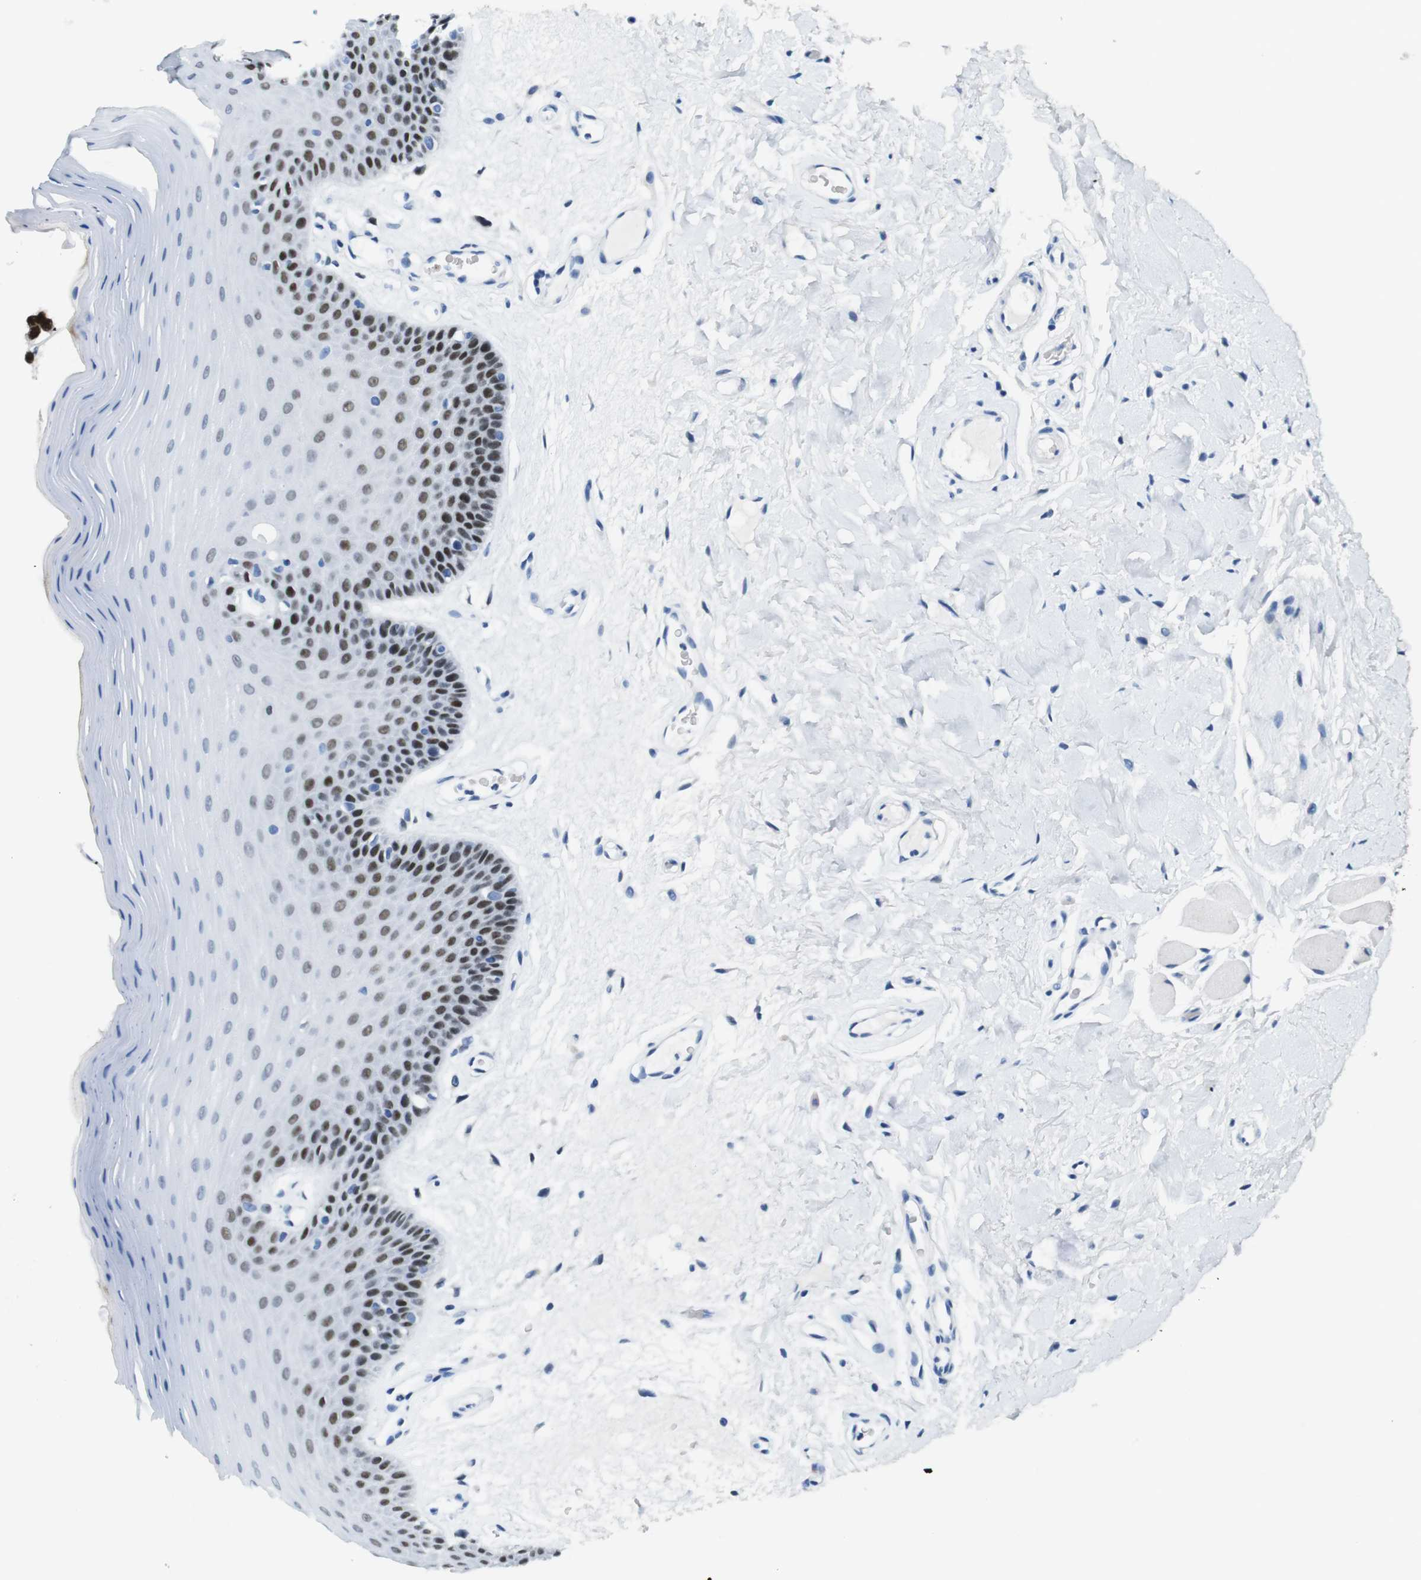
{"staining": {"intensity": "moderate", "quantity": "<25%", "location": "nuclear"}, "tissue": "oral mucosa", "cell_type": "Squamous epithelial cells", "image_type": "normal", "snomed": [{"axis": "morphology", "description": "Normal tissue, NOS"}, {"axis": "morphology", "description": "Squamous cell carcinoma, NOS"}, {"axis": "topography", "description": "Skeletal muscle"}, {"axis": "topography", "description": "Adipose tissue"}, {"axis": "topography", "description": "Vascular tissue"}, {"axis": "topography", "description": "Oral tissue"}, {"axis": "topography", "description": "Peripheral nerve tissue"}, {"axis": "topography", "description": "Head-Neck"}], "caption": "IHC (DAB) staining of unremarkable oral mucosa displays moderate nuclear protein positivity in approximately <25% of squamous epithelial cells.", "gene": "TFAP2C", "patient": {"sex": "male", "age": 71}}